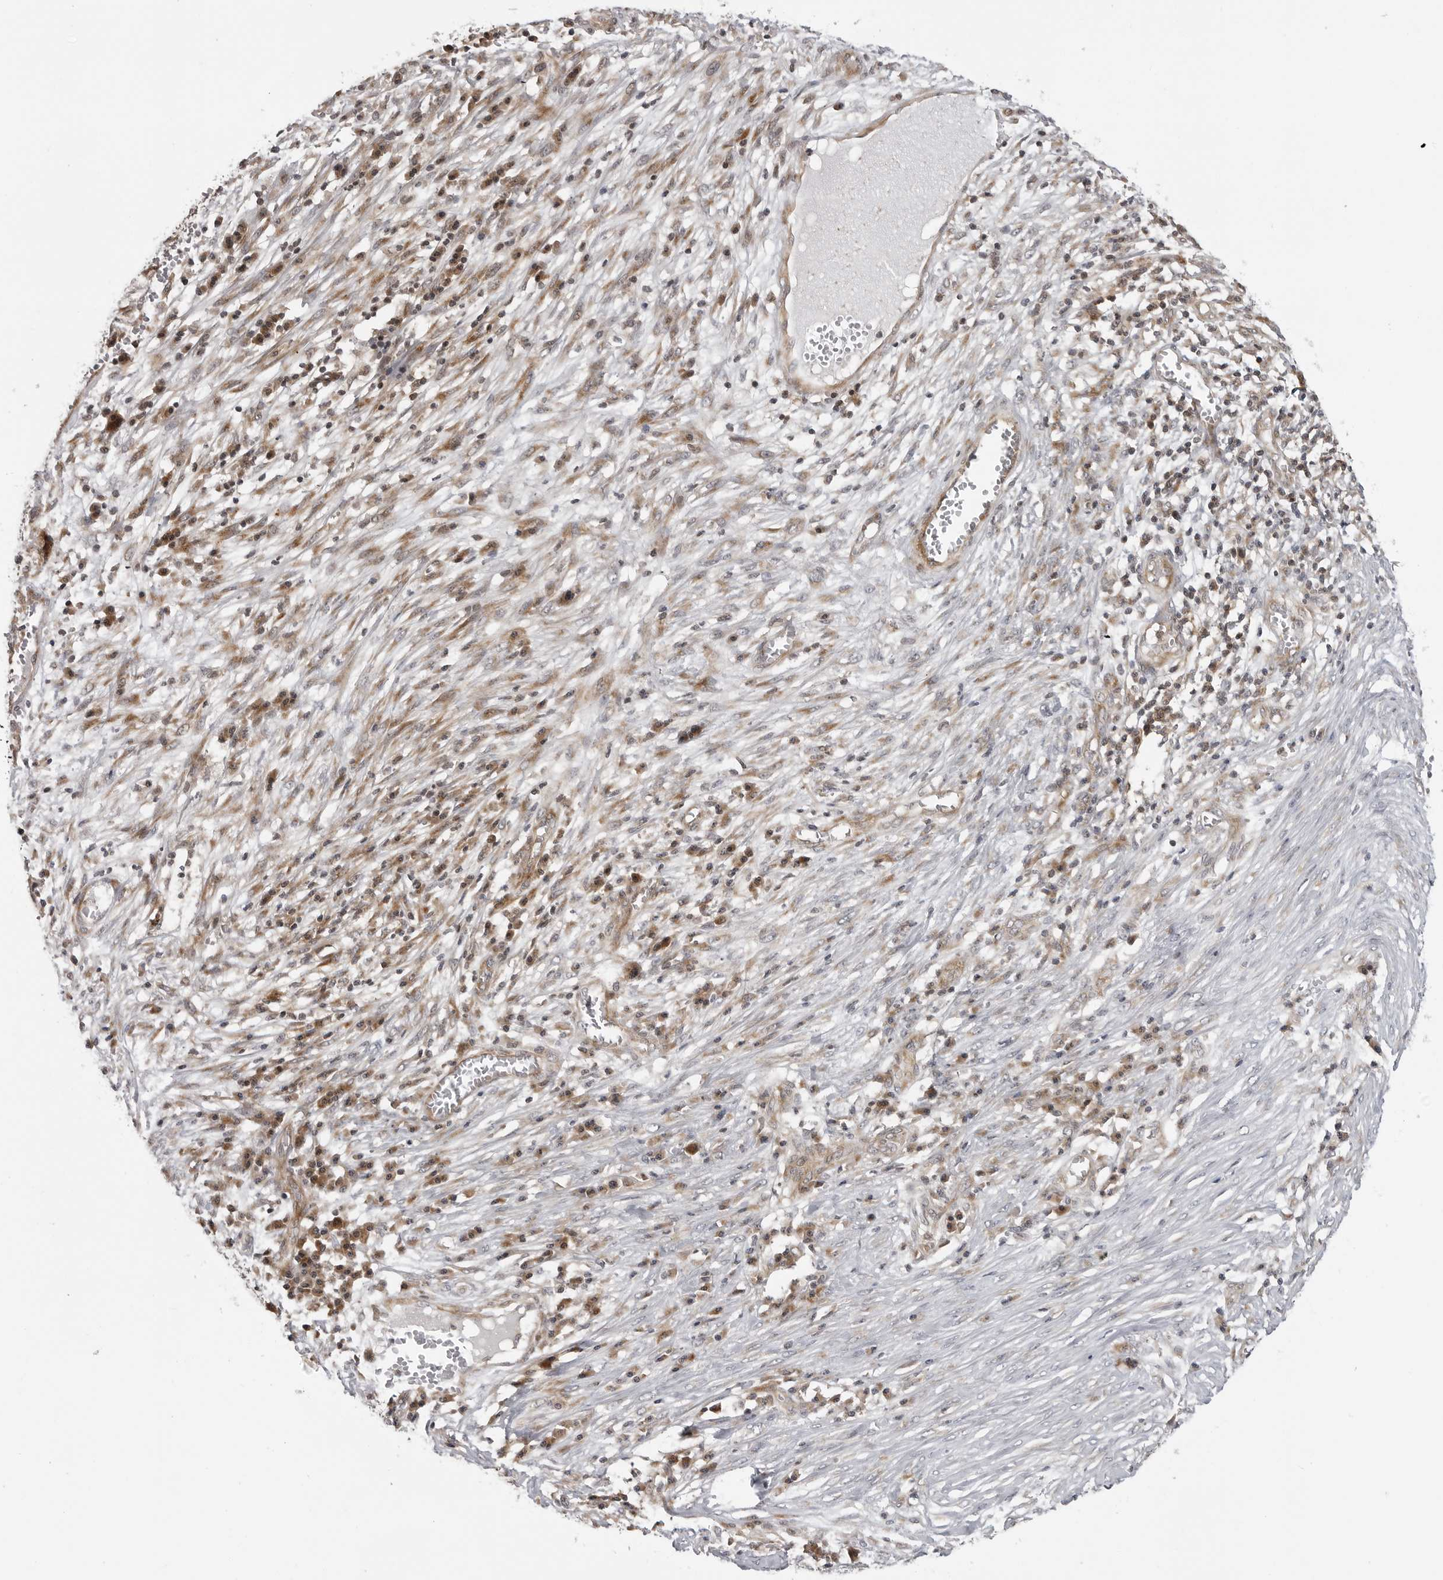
{"staining": {"intensity": "moderate", "quantity": "25%-75%", "location": "cytoplasmic/membranous"}, "tissue": "skin cancer", "cell_type": "Tumor cells", "image_type": "cancer", "snomed": [{"axis": "morphology", "description": "Basal cell carcinoma"}, {"axis": "topography", "description": "Skin"}], "caption": "There is medium levels of moderate cytoplasmic/membranous expression in tumor cells of skin cancer (basal cell carcinoma), as demonstrated by immunohistochemical staining (brown color).", "gene": "ADAMTS5", "patient": {"sex": "female", "age": 64}}